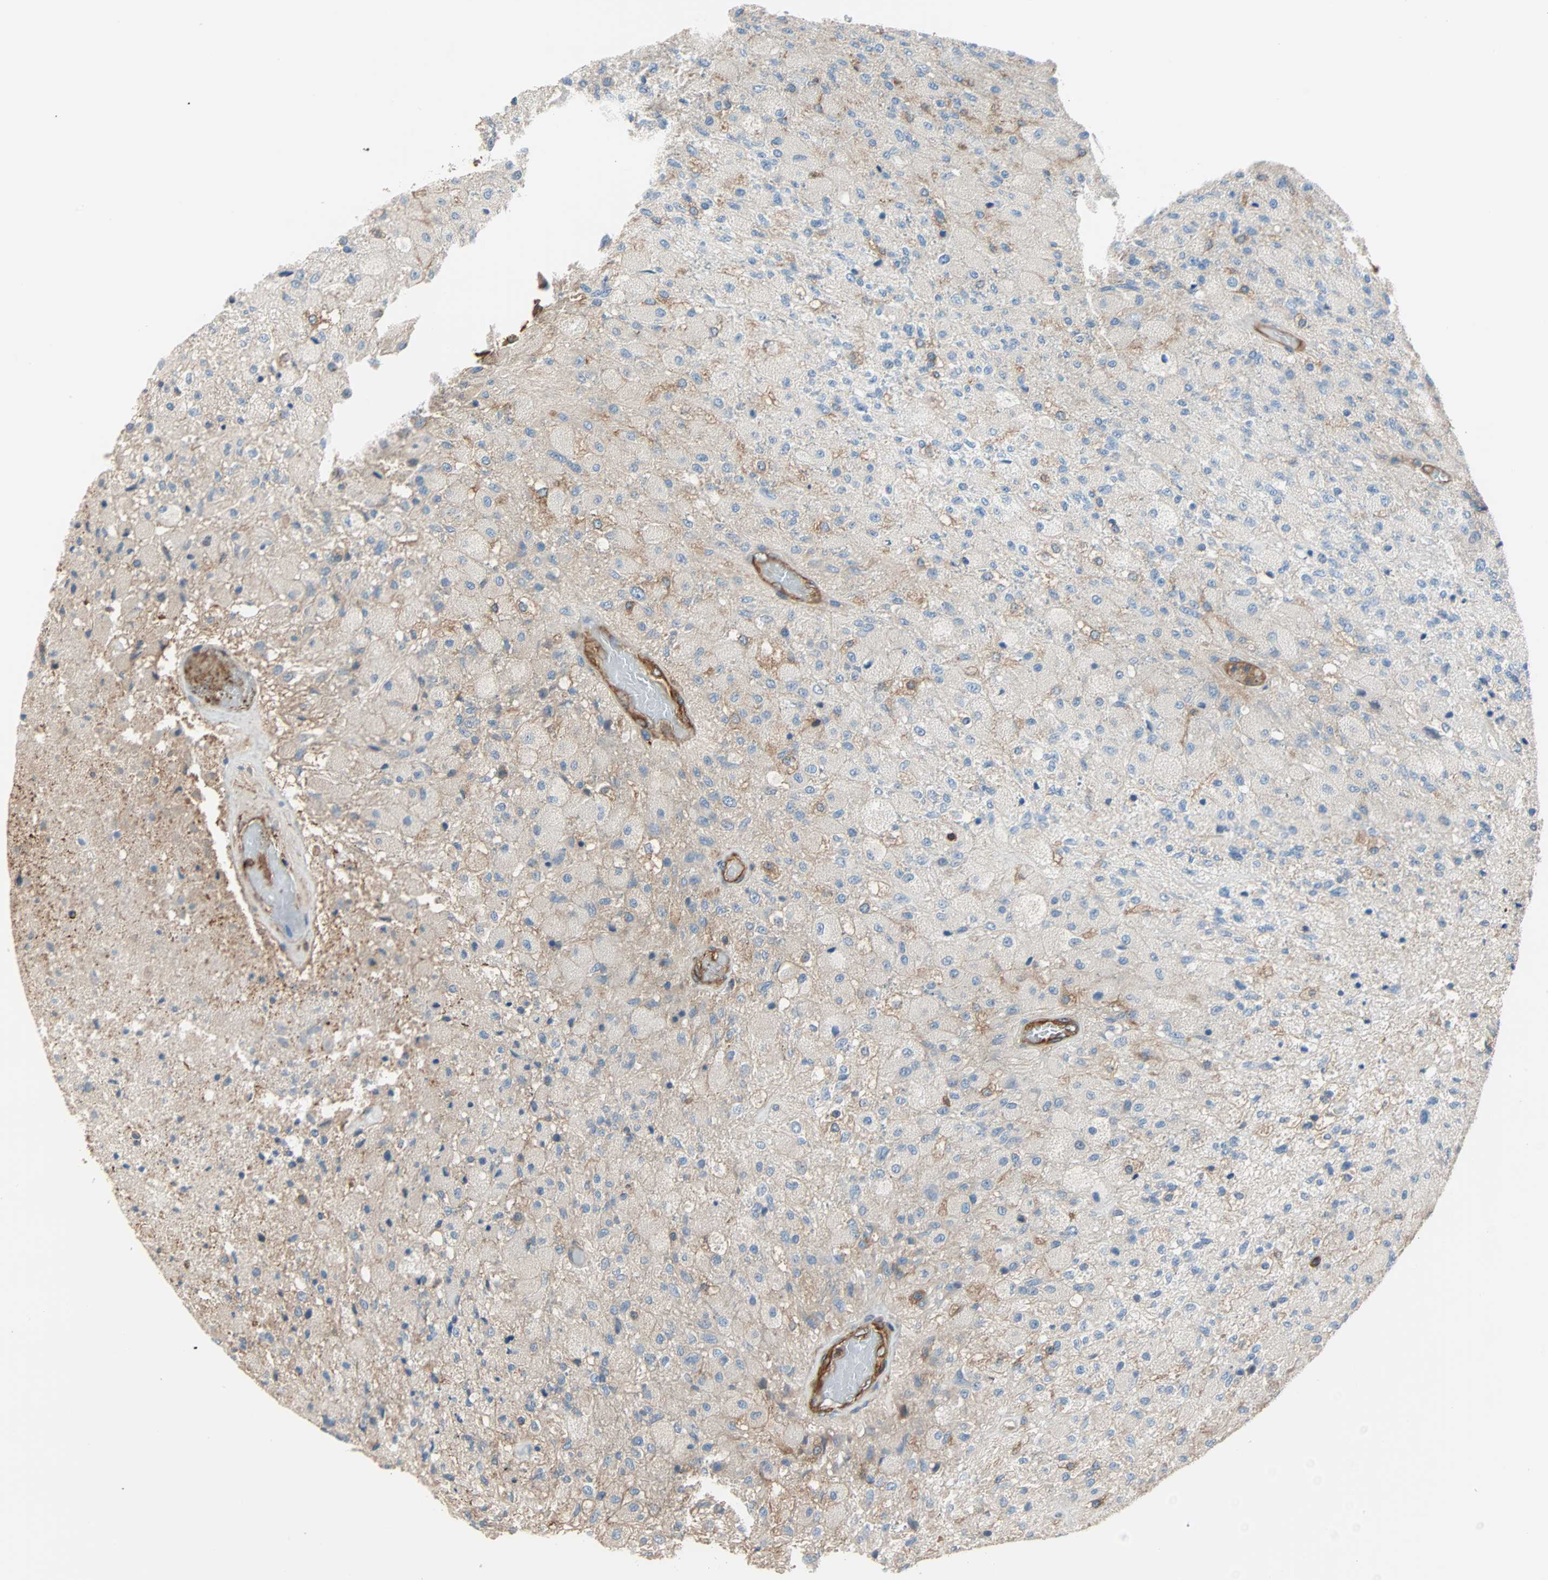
{"staining": {"intensity": "negative", "quantity": "none", "location": "none"}, "tissue": "glioma", "cell_type": "Tumor cells", "image_type": "cancer", "snomed": [{"axis": "morphology", "description": "Normal tissue, NOS"}, {"axis": "morphology", "description": "Glioma, malignant, High grade"}, {"axis": "topography", "description": "Cerebral cortex"}], "caption": "The histopathology image demonstrates no significant expression in tumor cells of malignant high-grade glioma.", "gene": "GALNT10", "patient": {"sex": "male", "age": 77}}